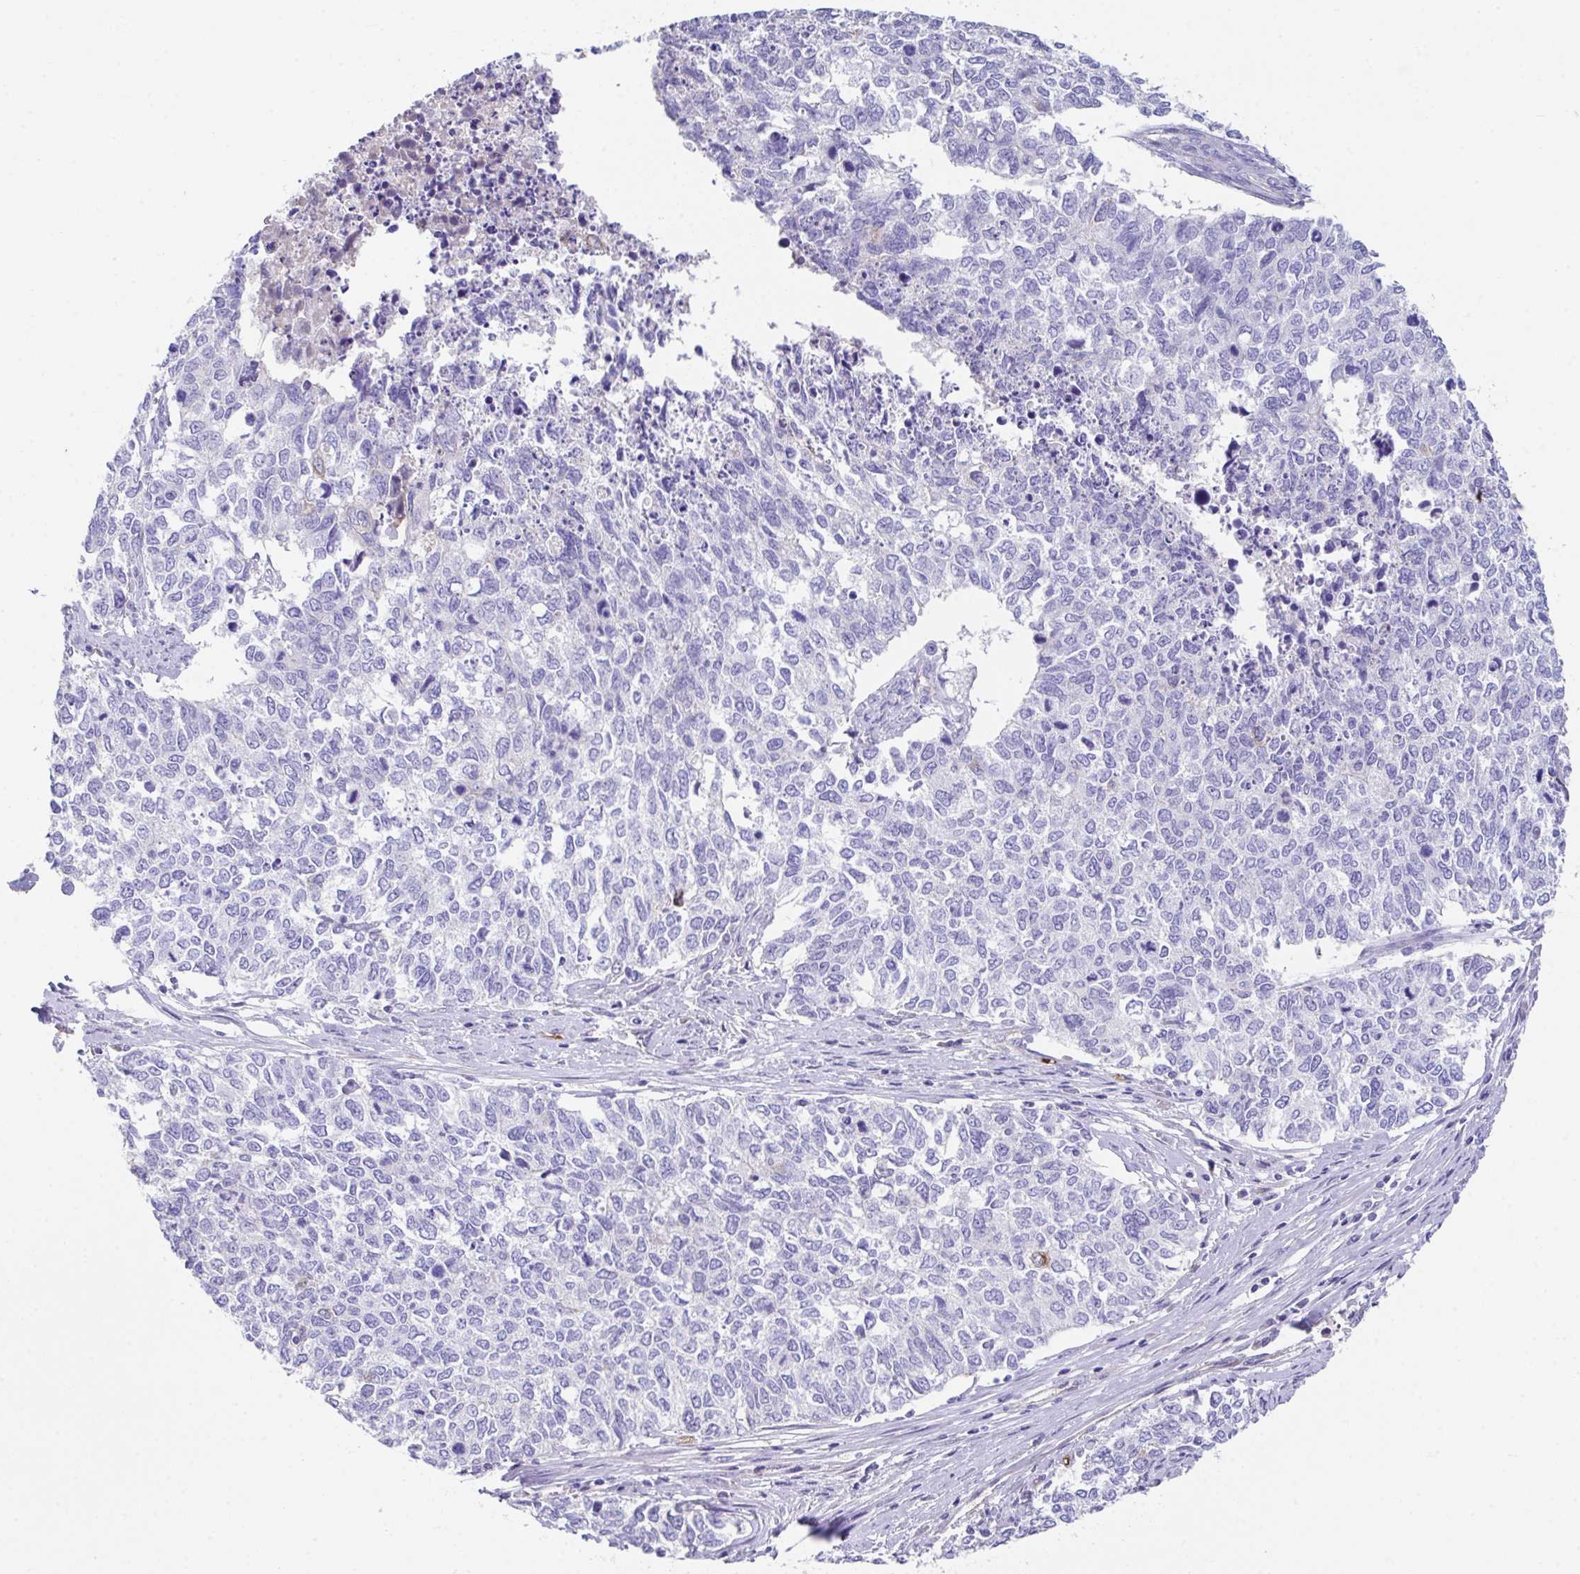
{"staining": {"intensity": "negative", "quantity": "none", "location": "none"}, "tissue": "cervical cancer", "cell_type": "Tumor cells", "image_type": "cancer", "snomed": [{"axis": "morphology", "description": "Adenocarcinoma, NOS"}, {"axis": "topography", "description": "Cervix"}], "caption": "A histopathology image of adenocarcinoma (cervical) stained for a protein reveals no brown staining in tumor cells.", "gene": "ZNF813", "patient": {"sex": "female", "age": 63}}